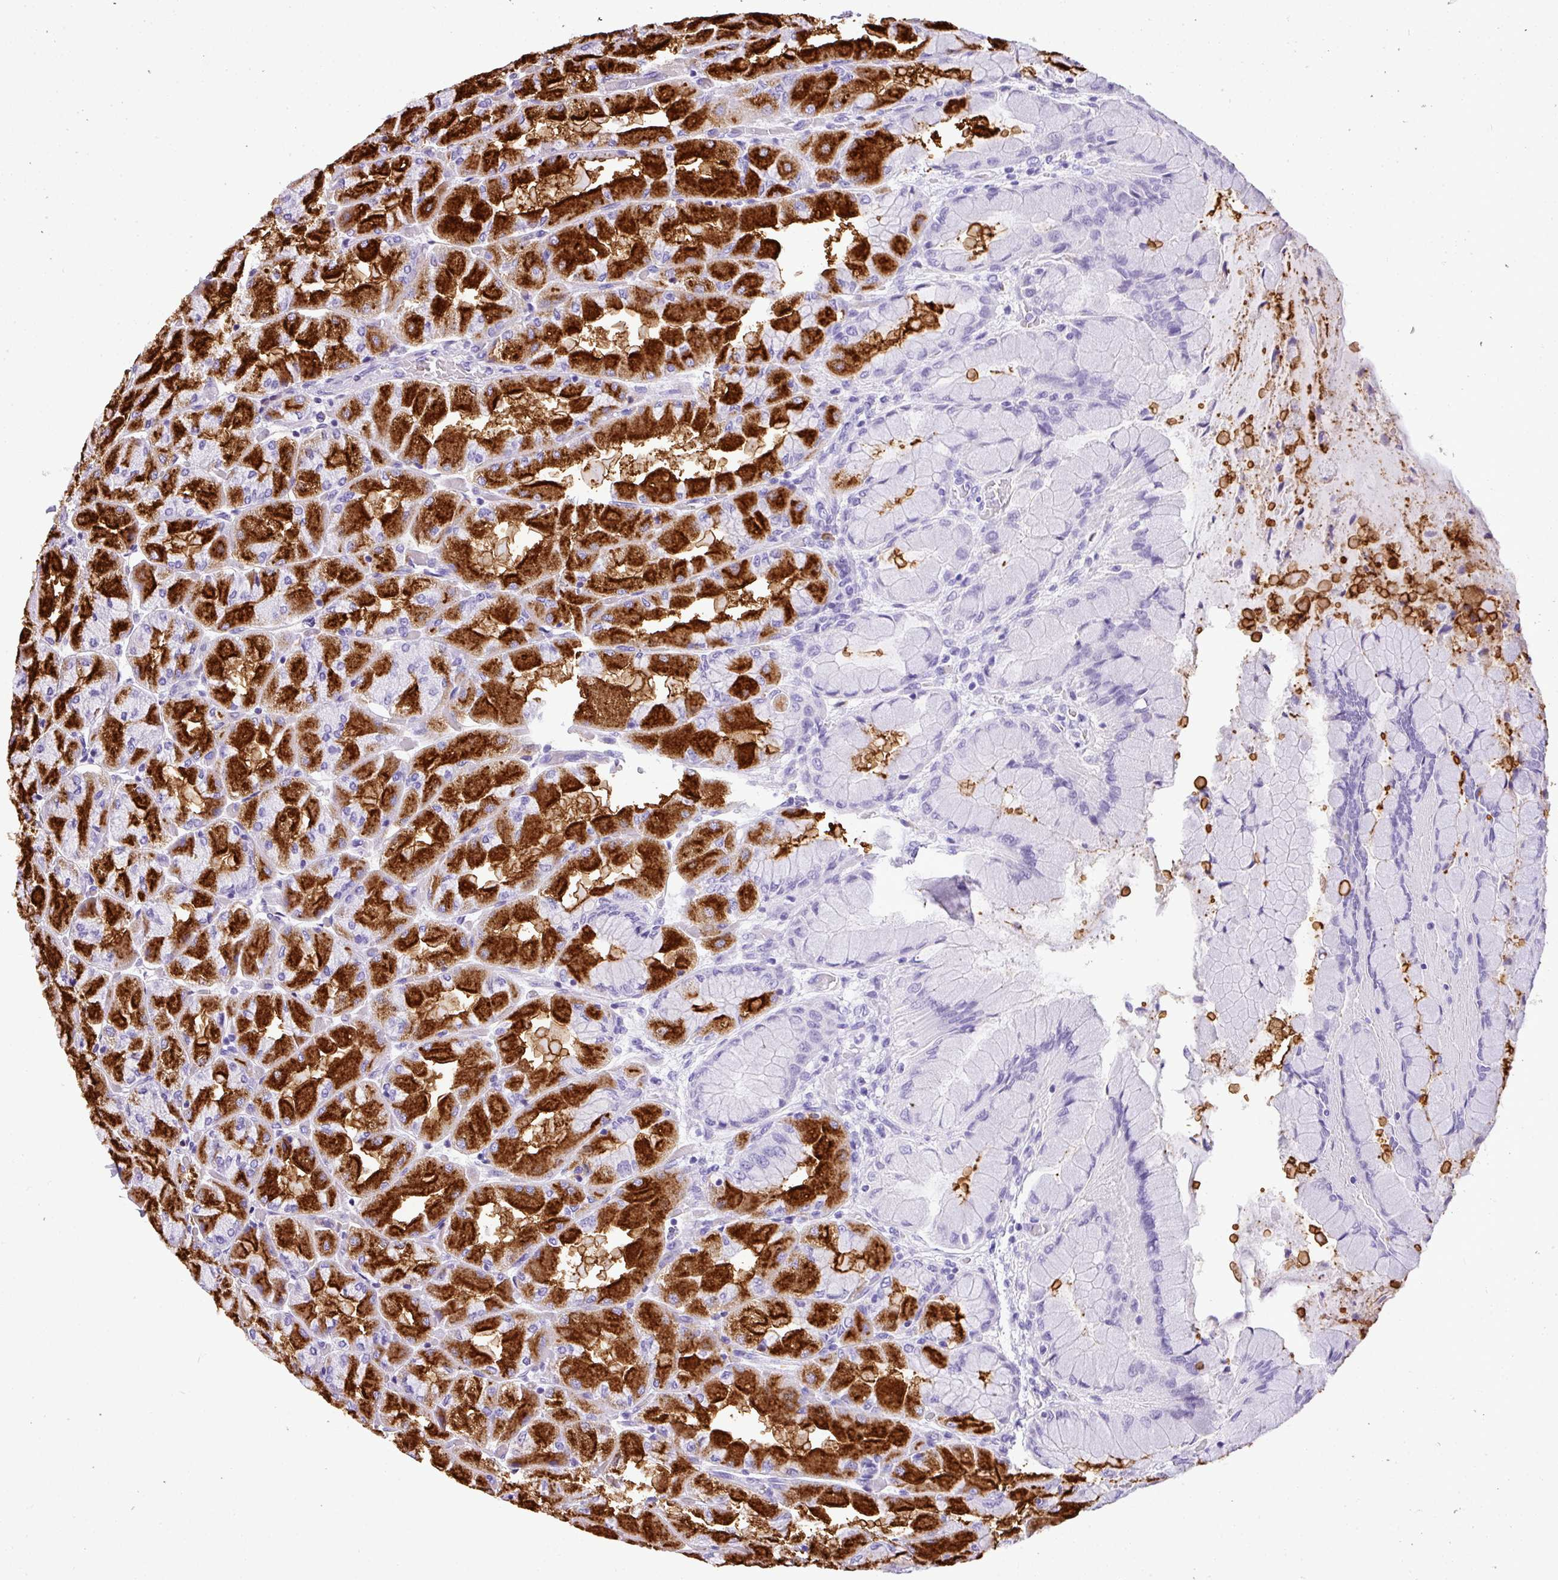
{"staining": {"intensity": "strong", "quantity": "25%-75%", "location": "cytoplasmic/membranous"}, "tissue": "stomach", "cell_type": "Glandular cells", "image_type": "normal", "snomed": [{"axis": "morphology", "description": "Normal tissue, NOS"}, {"axis": "topography", "description": "Stomach"}], "caption": "Immunohistochemistry of benign human stomach exhibits high levels of strong cytoplasmic/membranous expression in approximately 25%-75% of glandular cells. Using DAB (brown) and hematoxylin (blue) stains, captured at high magnification using brightfield microscopy.", "gene": "MUC21", "patient": {"sex": "female", "age": 61}}